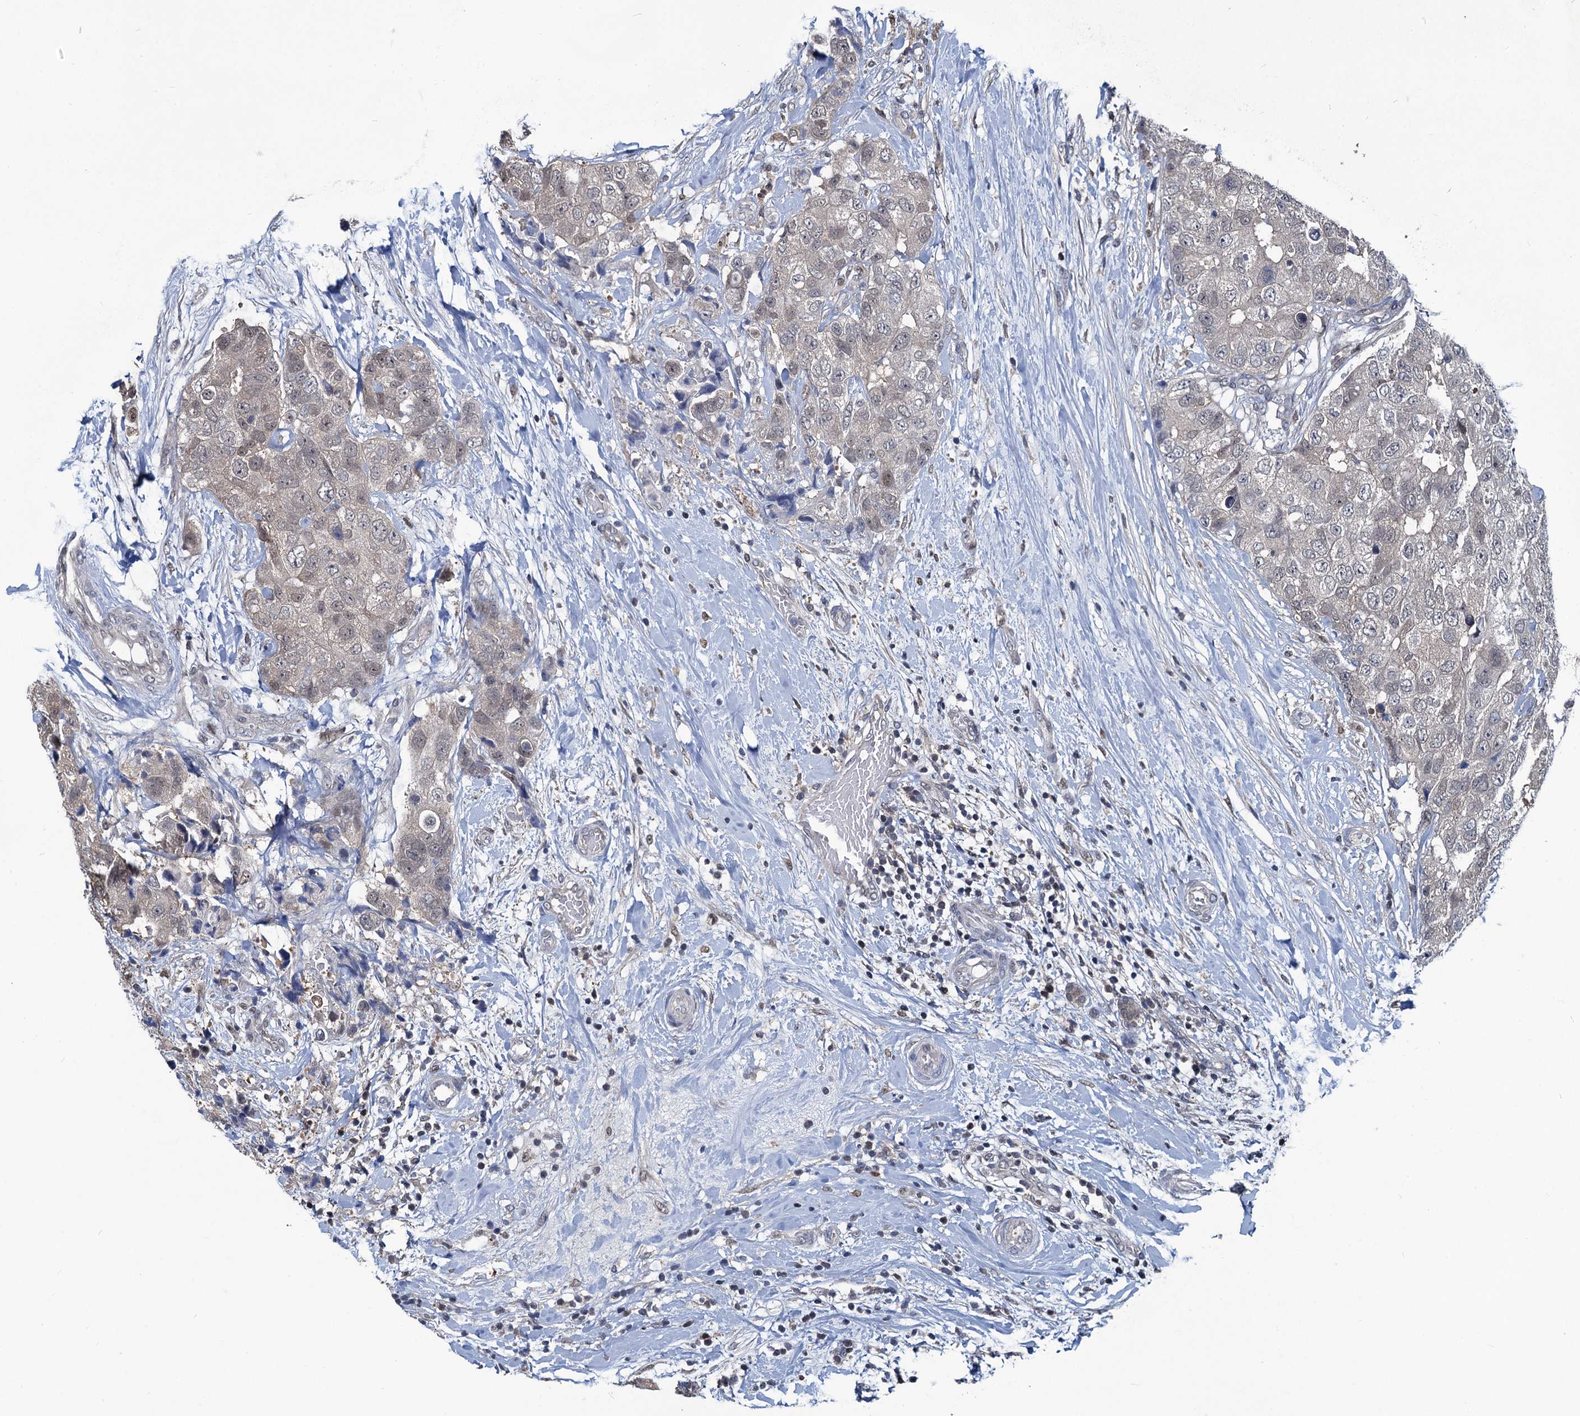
{"staining": {"intensity": "weak", "quantity": "<25%", "location": "cytoplasmic/membranous"}, "tissue": "breast cancer", "cell_type": "Tumor cells", "image_type": "cancer", "snomed": [{"axis": "morphology", "description": "Duct carcinoma"}, {"axis": "topography", "description": "Breast"}], "caption": "Breast intraductal carcinoma stained for a protein using immunohistochemistry (IHC) displays no expression tumor cells.", "gene": "RTKN2", "patient": {"sex": "female", "age": 62}}